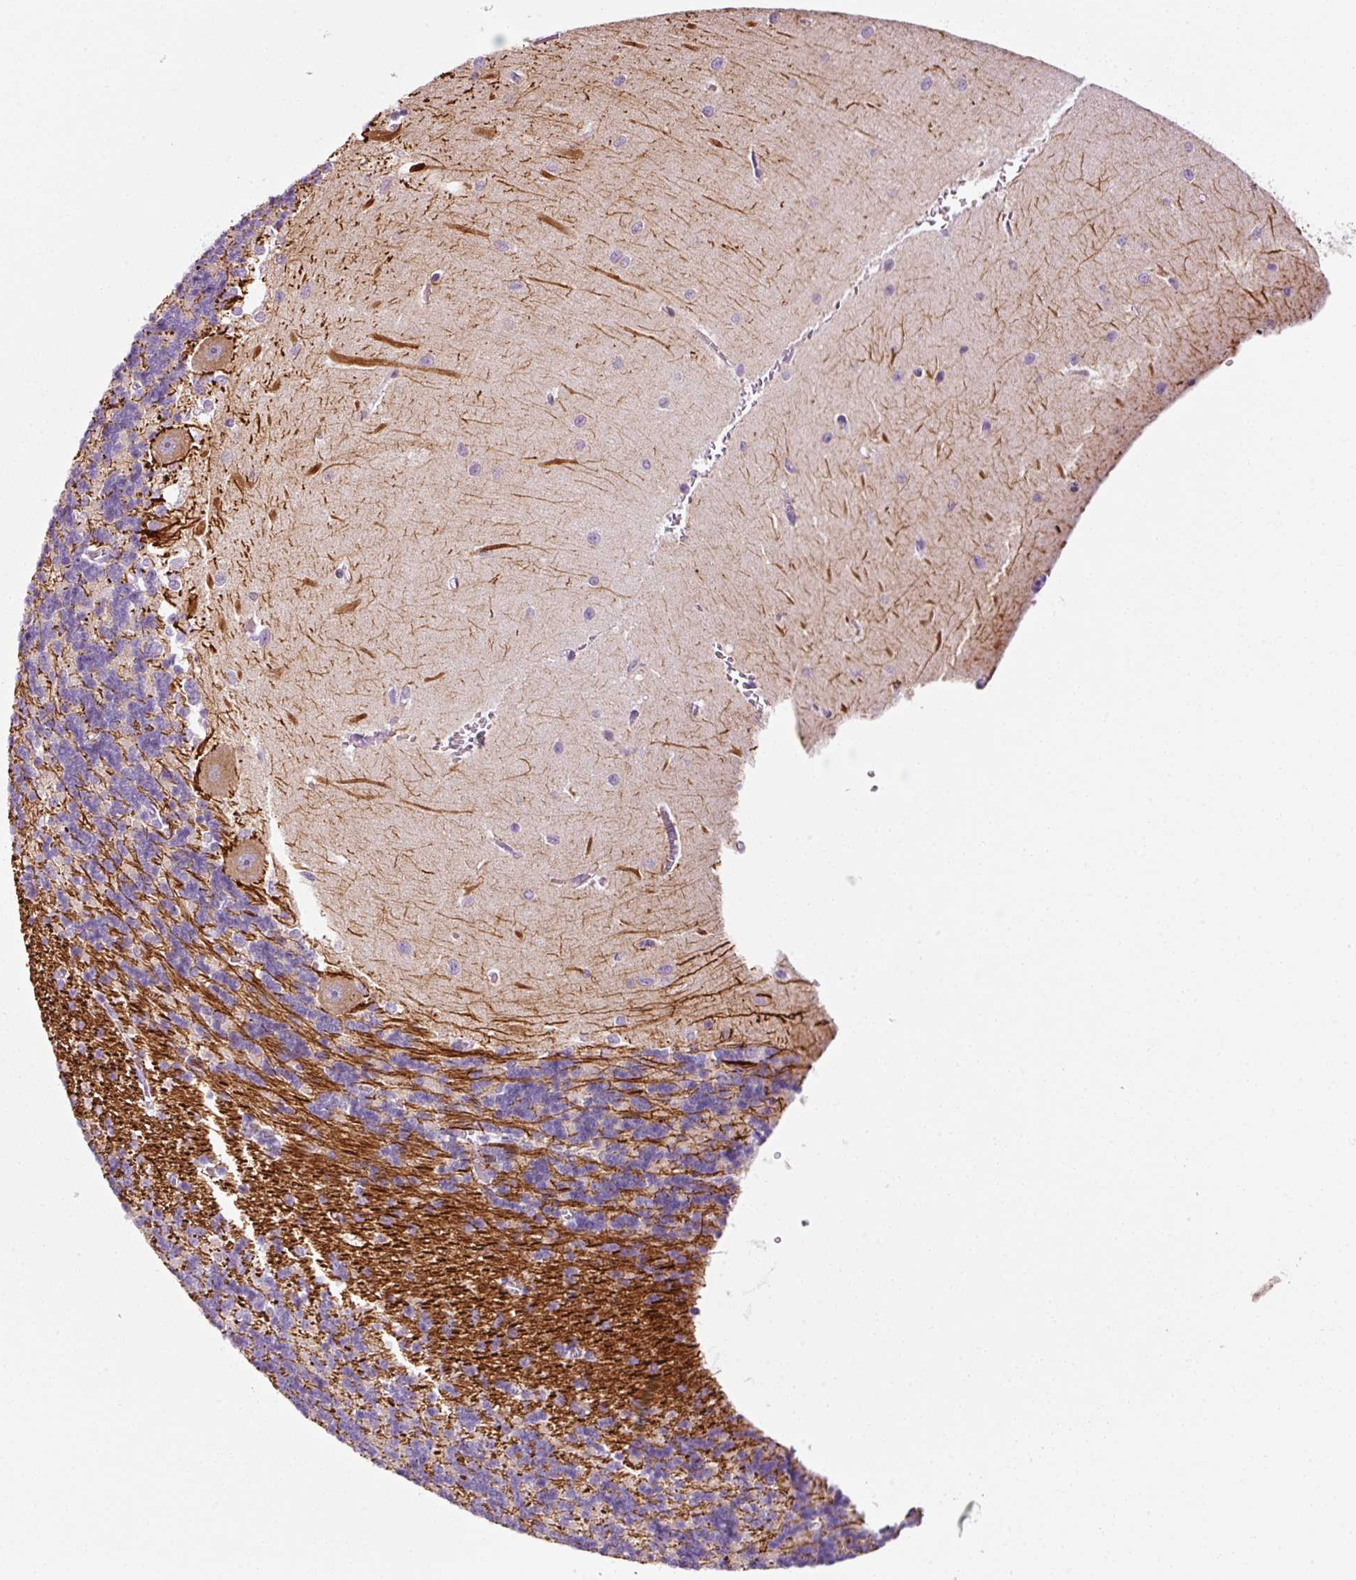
{"staining": {"intensity": "weak", "quantity": "25%-75%", "location": "cytoplasmic/membranous"}, "tissue": "cerebellum", "cell_type": "Cells in granular layer", "image_type": "normal", "snomed": [{"axis": "morphology", "description": "Normal tissue, NOS"}, {"axis": "topography", "description": "Cerebellum"}], "caption": "The histopathology image shows staining of benign cerebellum, revealing weak cytoplasmic/membranous protein positivity (brown color) within cells in granular layer. (Brightfield microscopy of DAB IHC at high magnification).", "gene": "ANKRD20A1", "patient": {"sex": "male", "age": 37}}